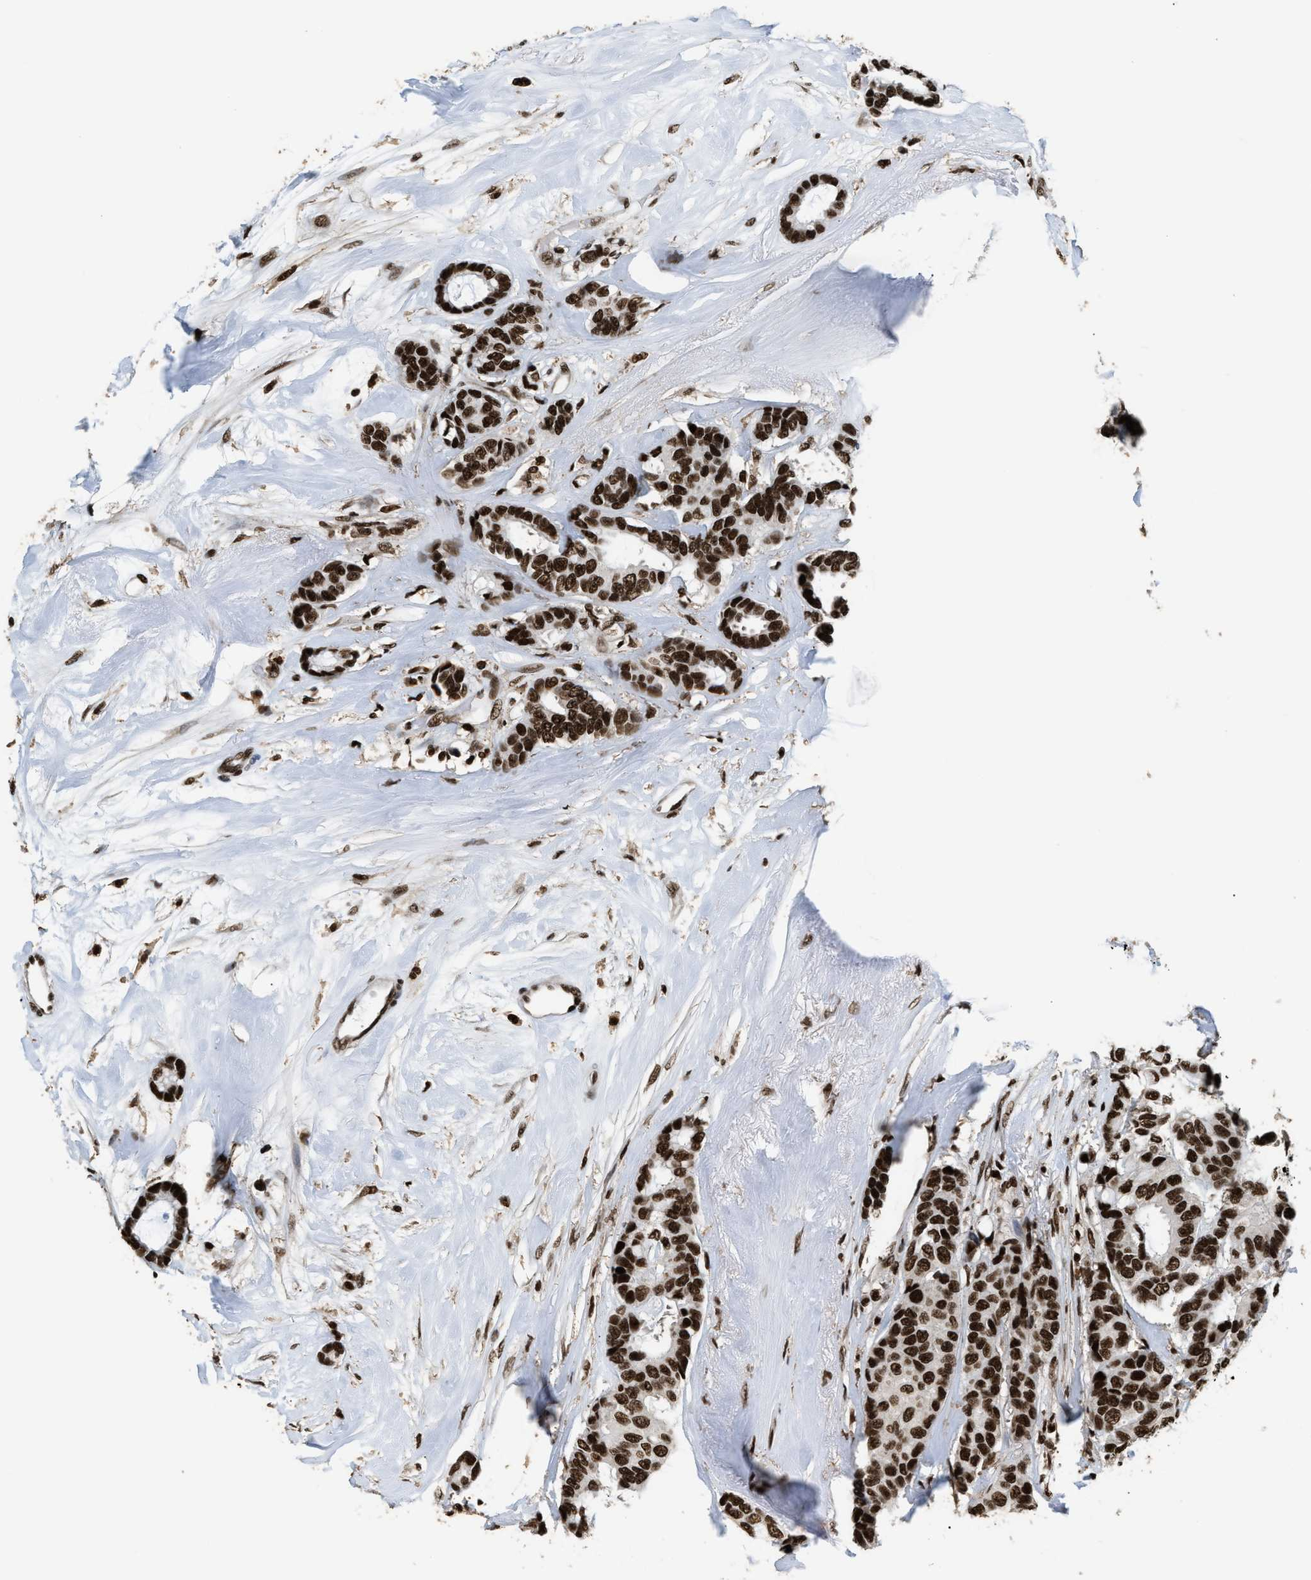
{"staining": {"intensity": "strong", "quantity": ">75%", "location": "nuclear"}, "tissue": "breast cancer", "cell_type": "Tumor cells", "image_type": "cancer", "snomed": [{"axis": "morphology", "description": "Duct carcinoma"}, {"axis": "topography", "description": "Breast"}], "caption": "Breast cancer stained with DAB (3,3'-diaminobenzidine) immunohistochemistry (IHC) exhibits high levels of strong nuclear staining in approximately >75% of tumor cells. (brown staining indicates protein expression, while blue staining denotes nuclei).", "gene": "RAD21", "patient": {"sex": "female", "age": 87}}